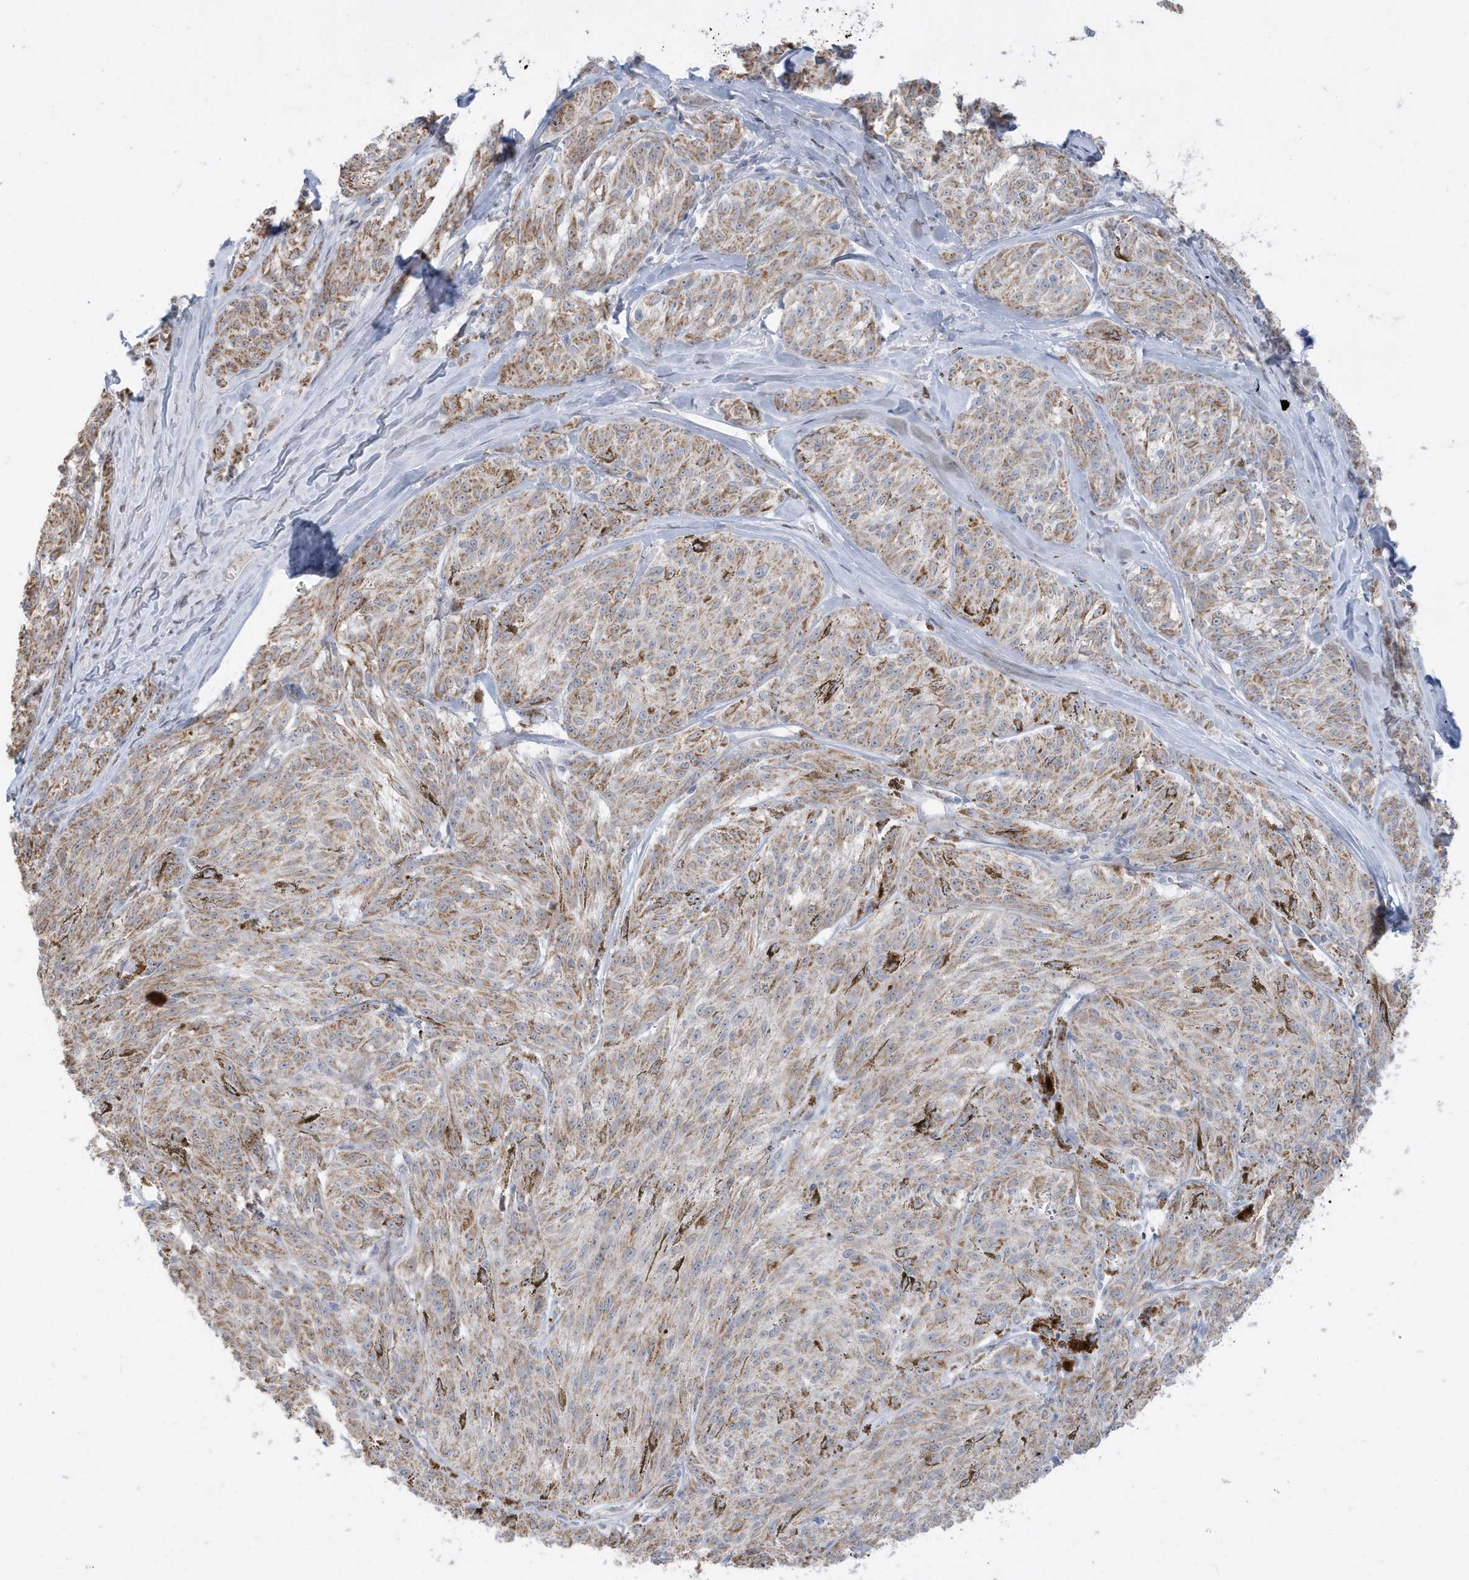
{"staining": {"intensity": "moderate", "quantity": ">75%", "location": "cytoplasmic/membranous"}, "tissue": "melanoma", "cell_type": "Tumor cells", "image_type": "cancer", "snomed": [{"axis": "morphology", "description": "Malignant melanoma, NOS"}, {"axis": "topography", "description": "Skin"}], "caption": "Immunohistochemical staining of malignant melanoma demonstrates medium levels of moderate cytoplasmic/membranous protein positivity in about >75% of tumor cells.", "gene": "FNDC1", "patient": {"sex": "female", "age": 72}}